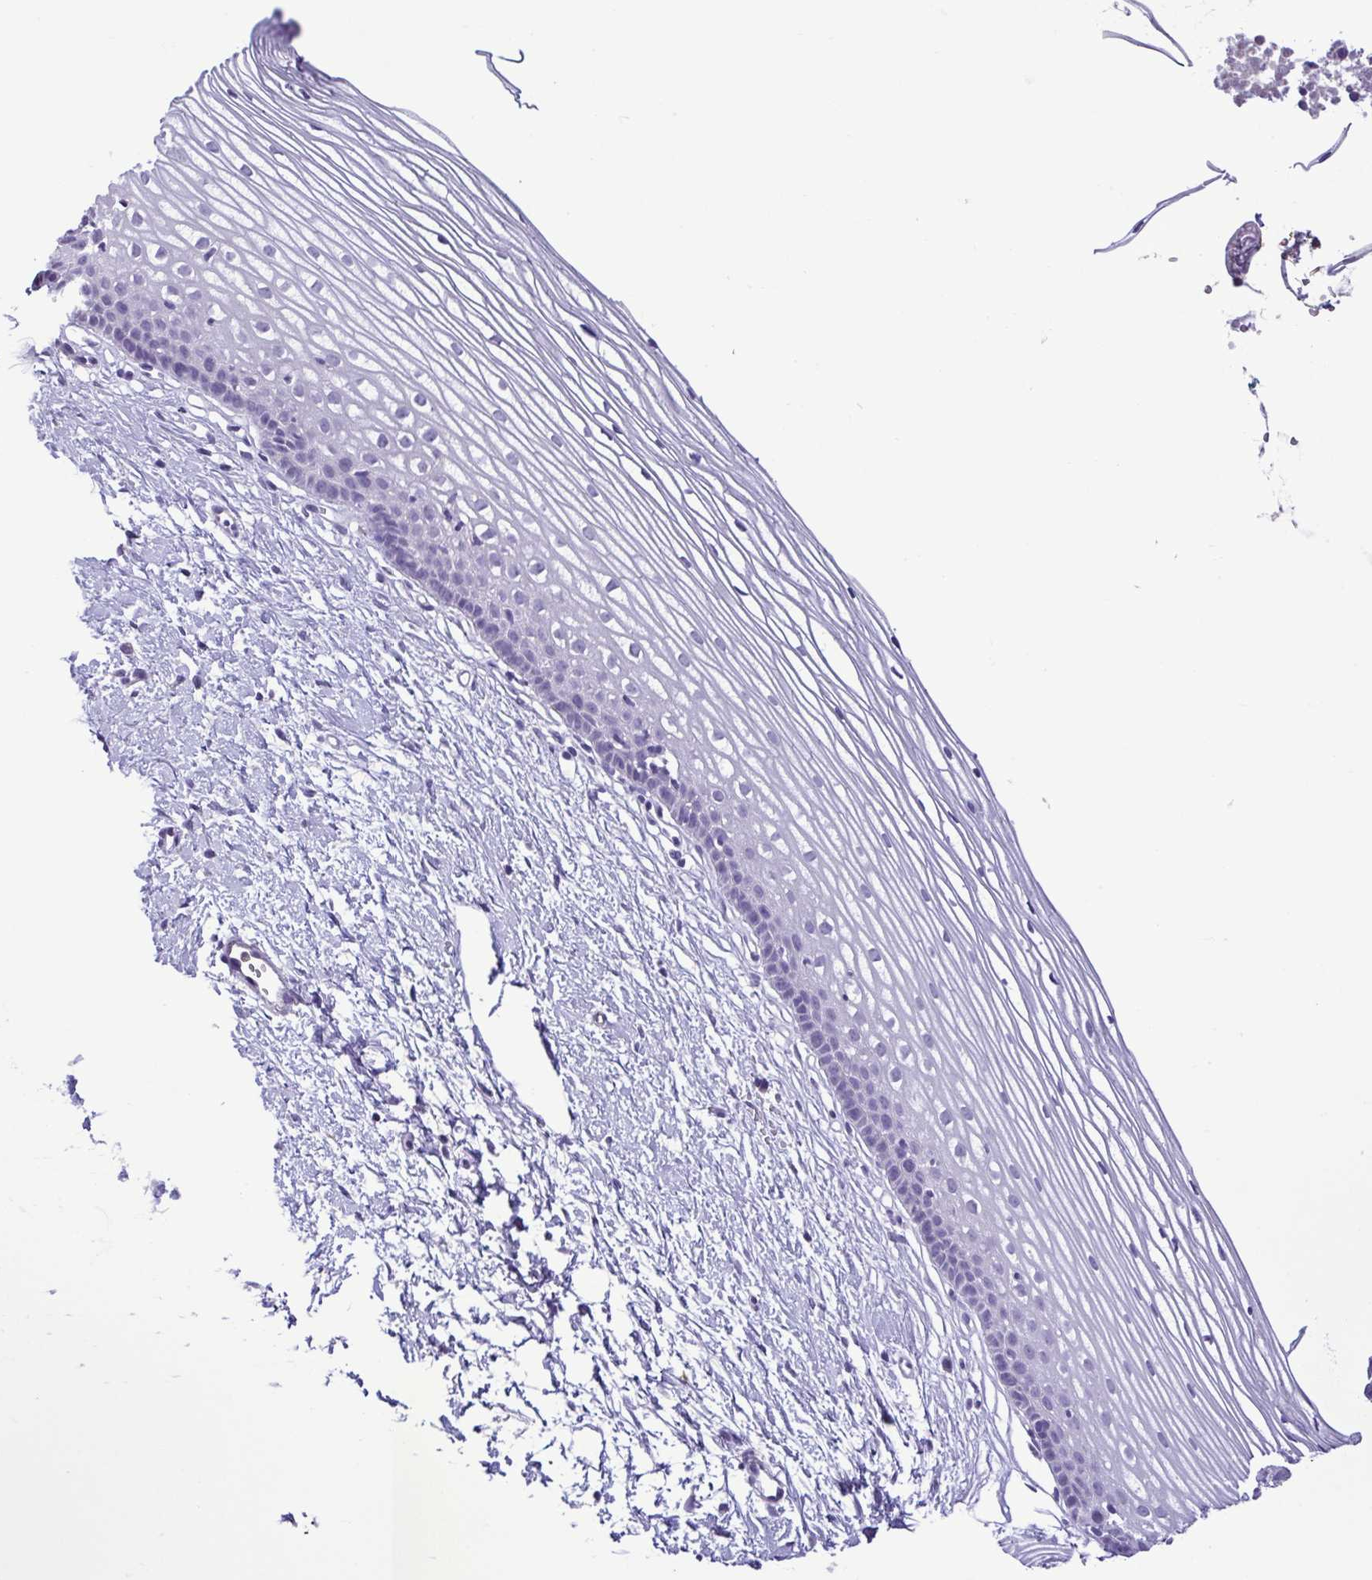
{"staining": {"intensity": "negative", "quantity": "none", "location": "none"}, "tissue": "cervix", "cell_type": "Glandular cells", "image_type": "normal", "snomed": [{"axis": "morphology", "description": "Normal tissue, NOS"}, {"axis": "topography", "description": "Cervix"}], "caption": "Cervix stained for a protein using immunohistochemistry (IHC) exhibits no positivity glandular cells.", "gene": "CBY2", "patient": {"sex": "female", "age": 40}}